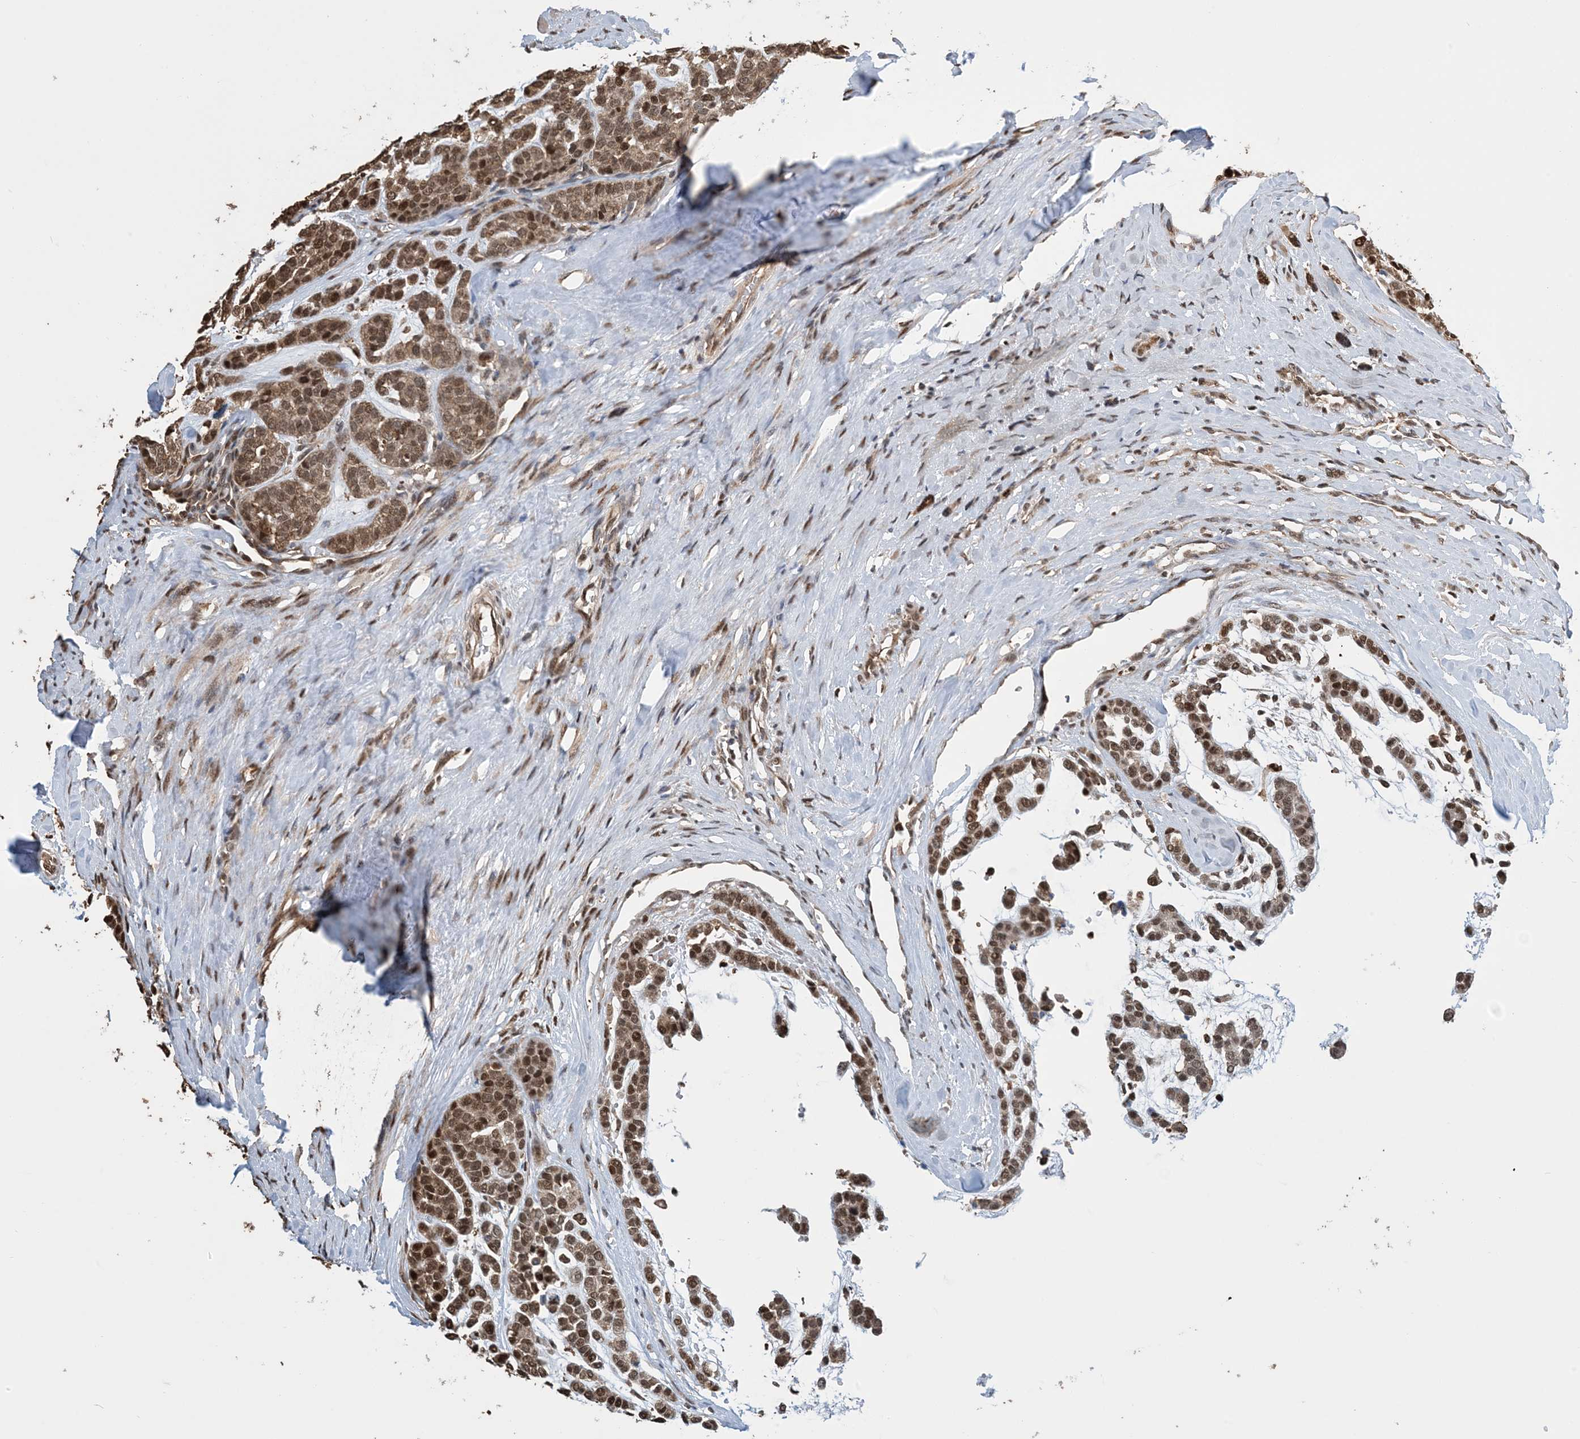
{"staining": {"intensity": "moderate", "quantity": ">75%", "location": "cytoplasmic/membranous,nuclear"}, "tissue": "head and neck cancer", "cell_type": "Tumor cells", "image_type": "cancer", "snomed": [{"axis": "morphology", "description": "Adenocarcinoma, NOS"}, {"axis": "morphology", "description": "Adenoma, NOS"}, {"axis": "topography", "description": "Head-Neck"}], "caption": "Tumor cells demonstrate moderate cytoplasmic/membranous and nuclear staining in about >75% of cells in adenocarcinoma (head and neck).", "gene": "HSPA1A", "patient": {"sex": "female", "age": 55}}